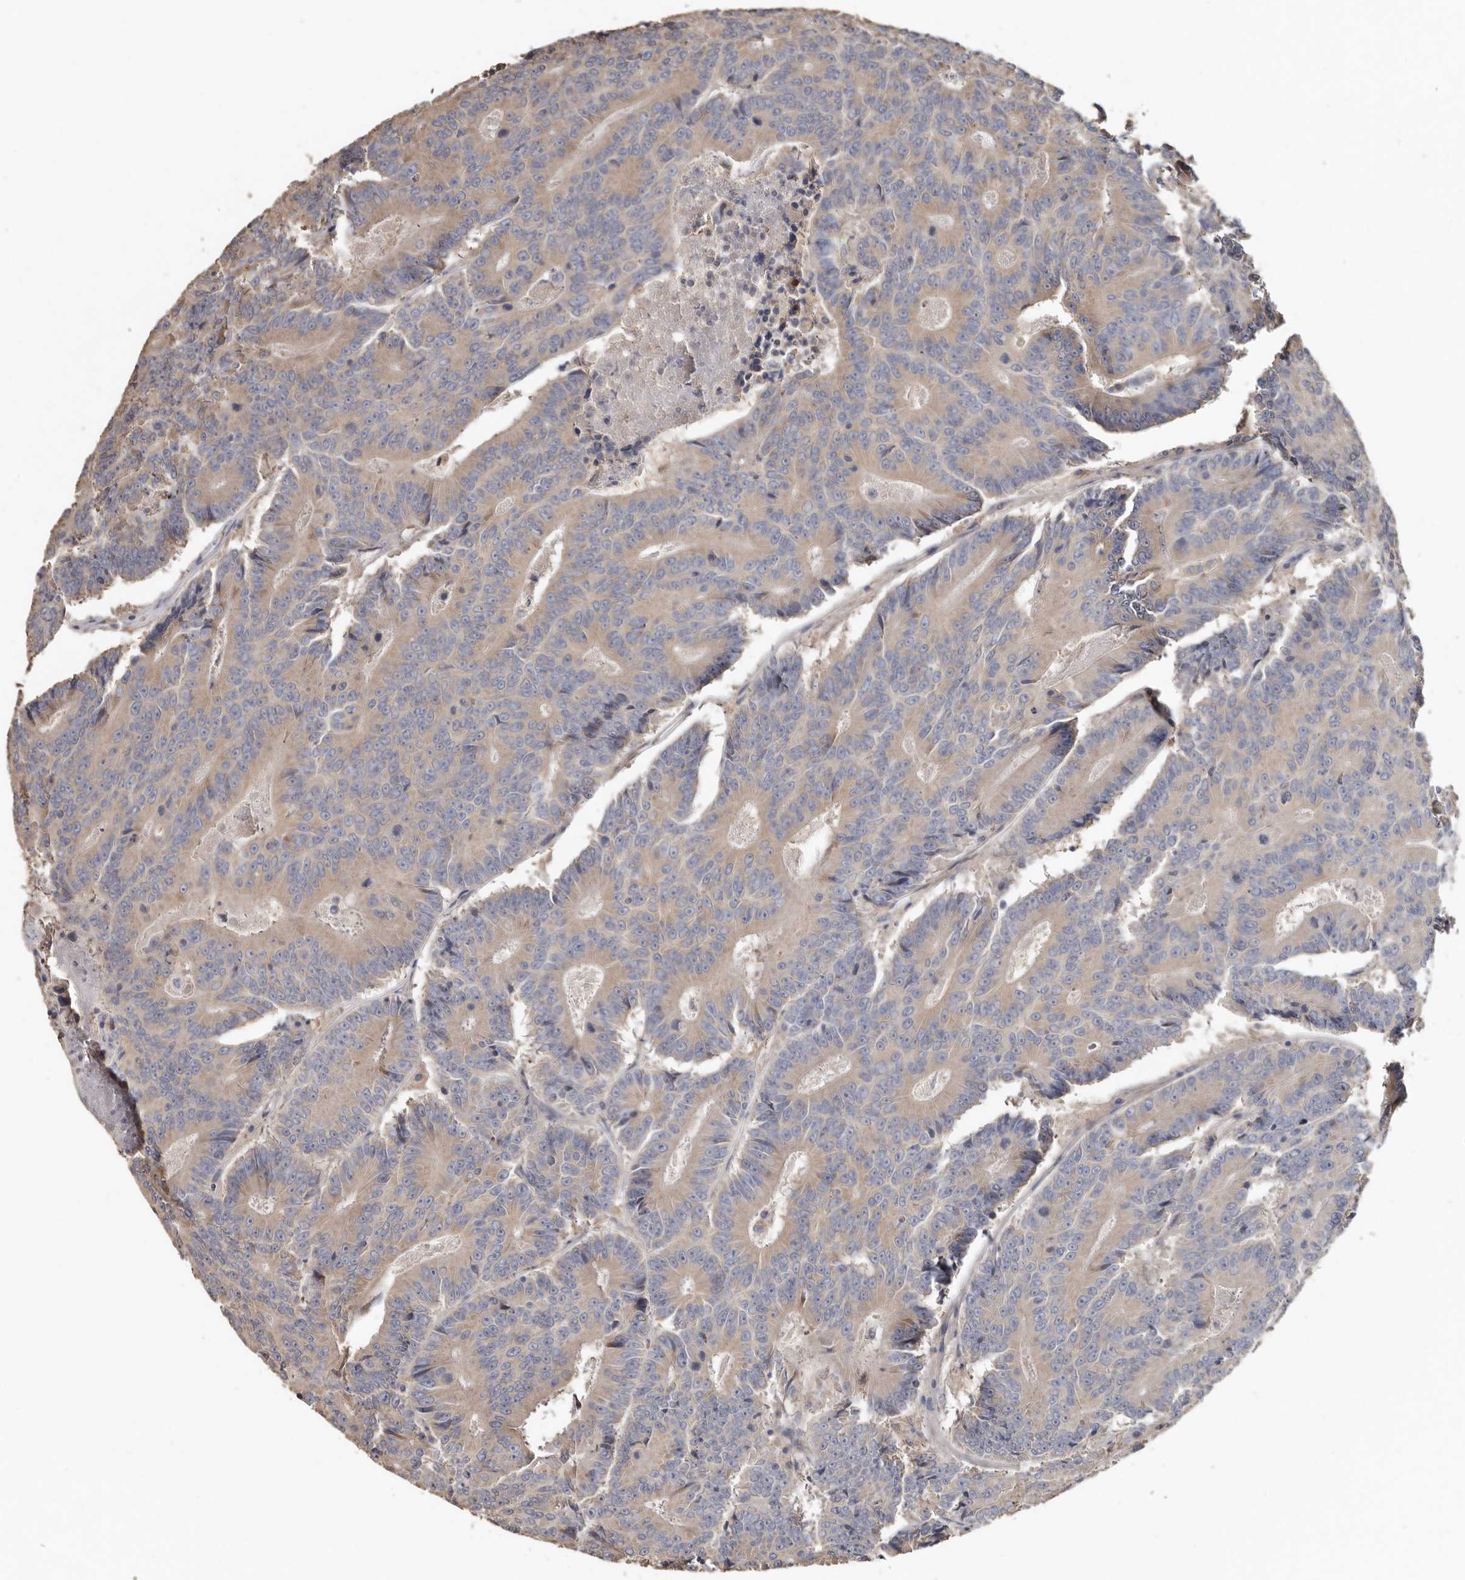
{"staining": {"intensity": "weak", "quantity": ">75%", "location": "cytoplasmic/membranous"}, "tissue": "colorectal cancer", "cell_type": "Tumor cells", "image_type": "cancer", "snomed": [{"axis": "morphology", "description": "Adenocarcinoma, NOS"}, {"axis": "topography", "description": "Colon"}], "caption": "Tumor cells exhibit low levels of weak cytoplasmic/membranous positivity in about >75% of cells in colorectal adenocarcinoma. (IHC, brightfield microscopy, high magnification).", "gene": "FLCN", "patient": {"sex": "male", "age": 83}}